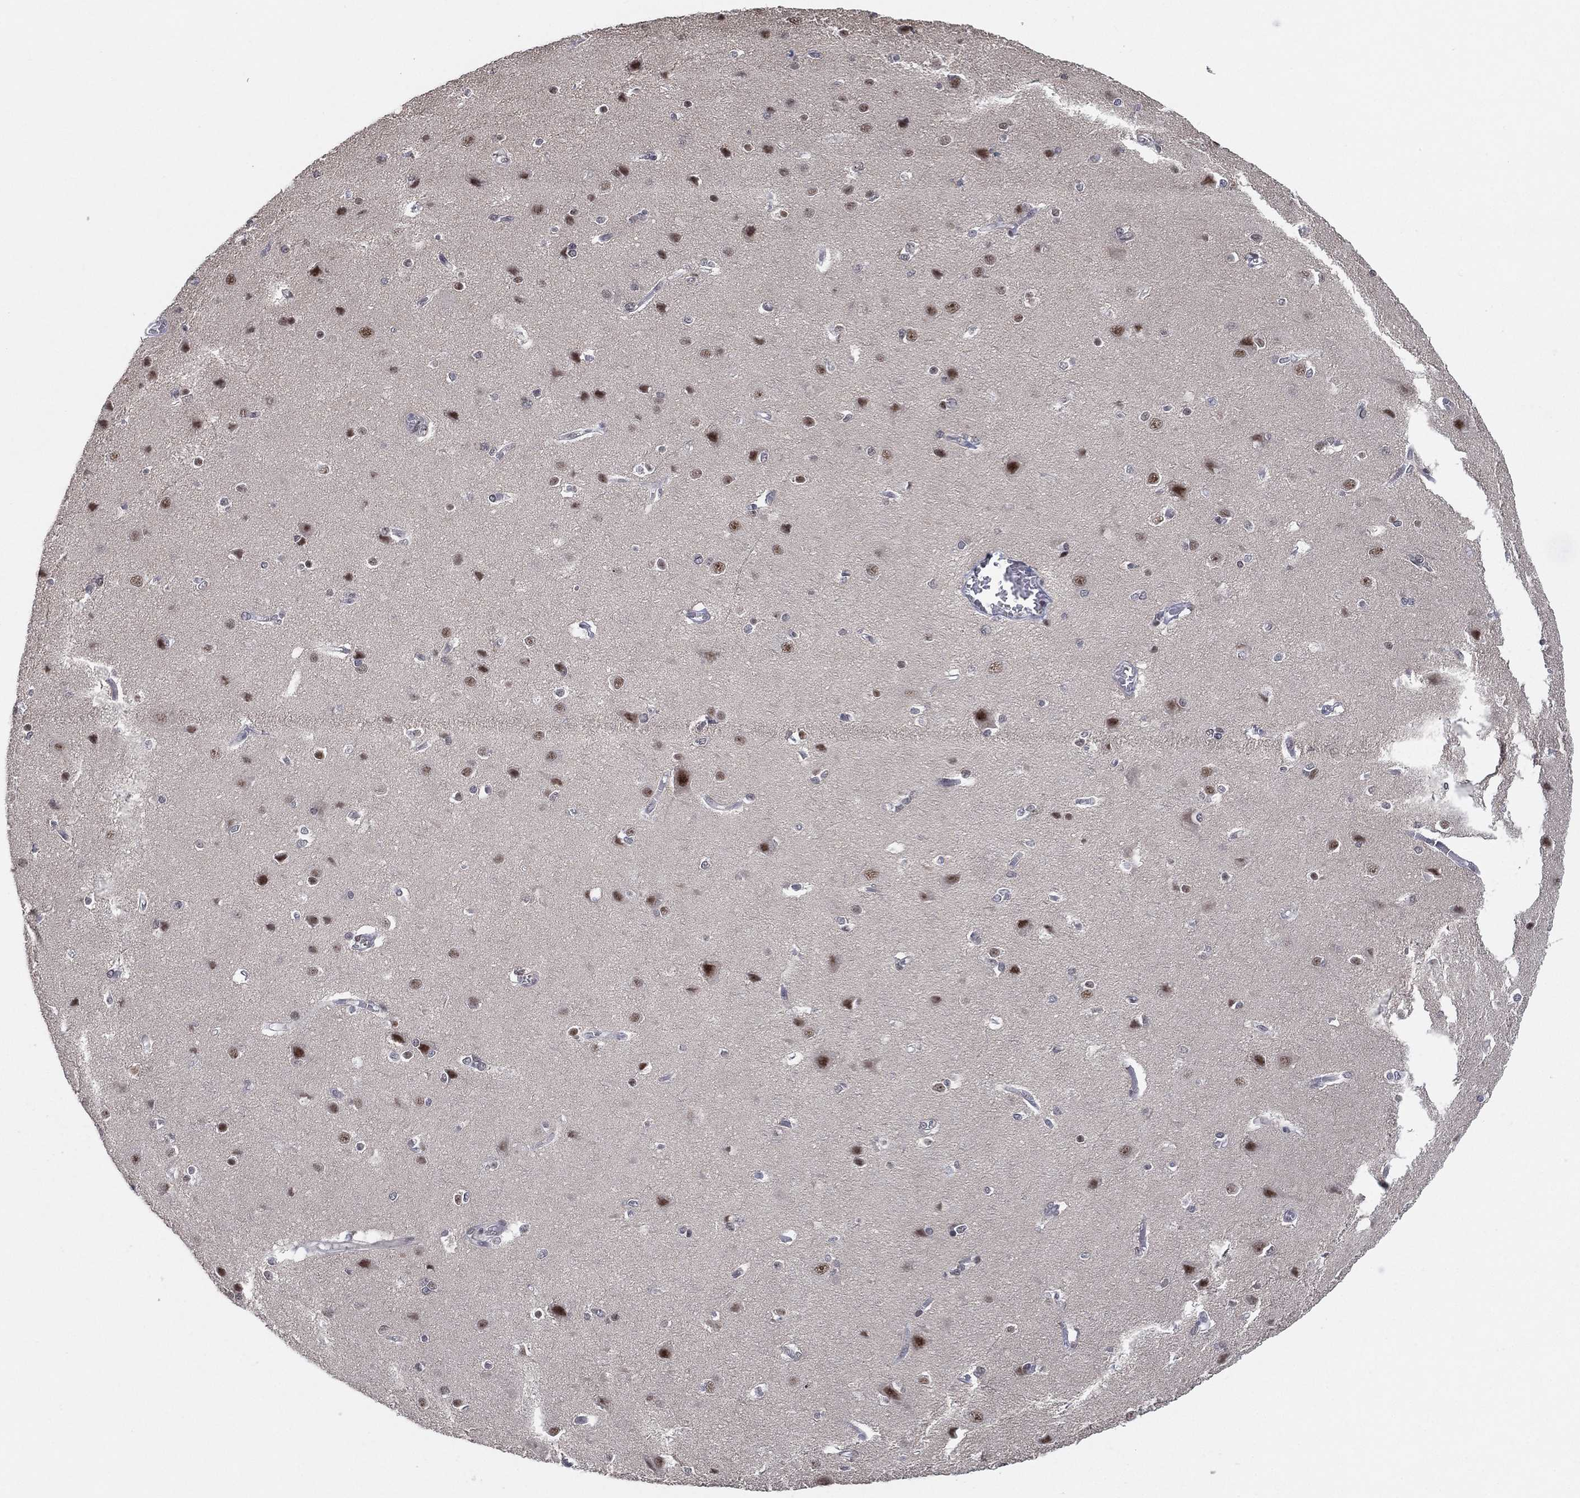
{"staining": {"intensity": "negative", "quantity": "none", "location": "none"}, "tissue": "cerebral cortex", "cell_type": "Endothelial cells", "image_type": "normal", "snomed": [{"axis": "morphology", "description": "Normal tissue, NOS"}, {"axis": "topography", "description": "Cerebral cortex"}], "caption": "Immunohistochemistry (IHC) of normal cerebral cortex shows no positivity in endothelial cells.", "gene": "DGCR8", "patient": {"sex": "male", "age": 37}}